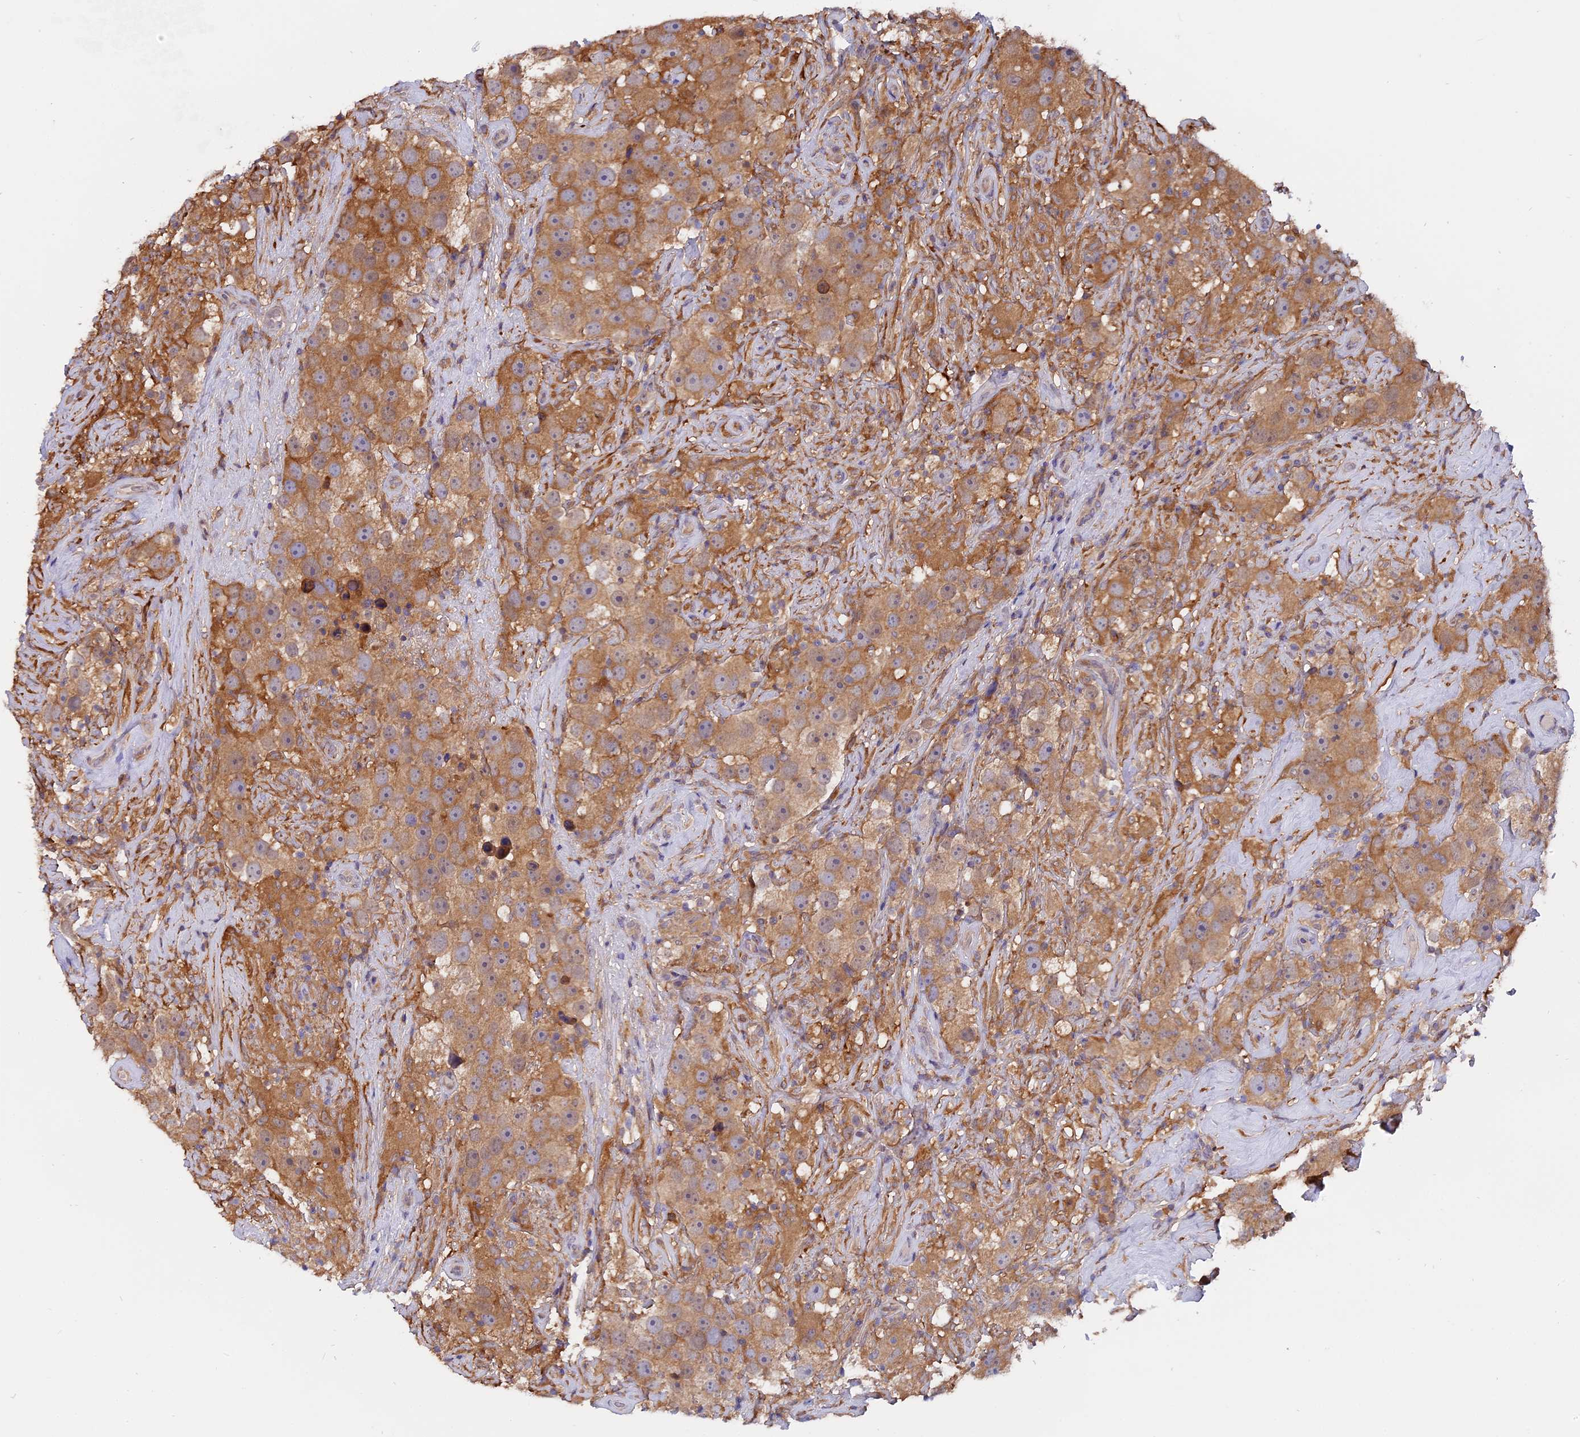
{"staining": {"intensity": "moderate", "quantity": ">75%", "location": "cytoplasmic/membranous"}, "tissue": "testis cancer", "cell_type": "Tumor cells", "image_type": "cancer", "snomed": [{"axis": "morphology", "description": "Seminoma, NOS"}, {"axis": "topography", "description": "Testis"}], "caption": "Seminoma (testis) stained with IHC shows moderate cytoplasmic/membranous expression in approximately >75% of tumor cells. (IHC, brightfield microscopy, high magnification).", "gene": "FAM118B", "patient": {"sex": "male", "age": 49}}